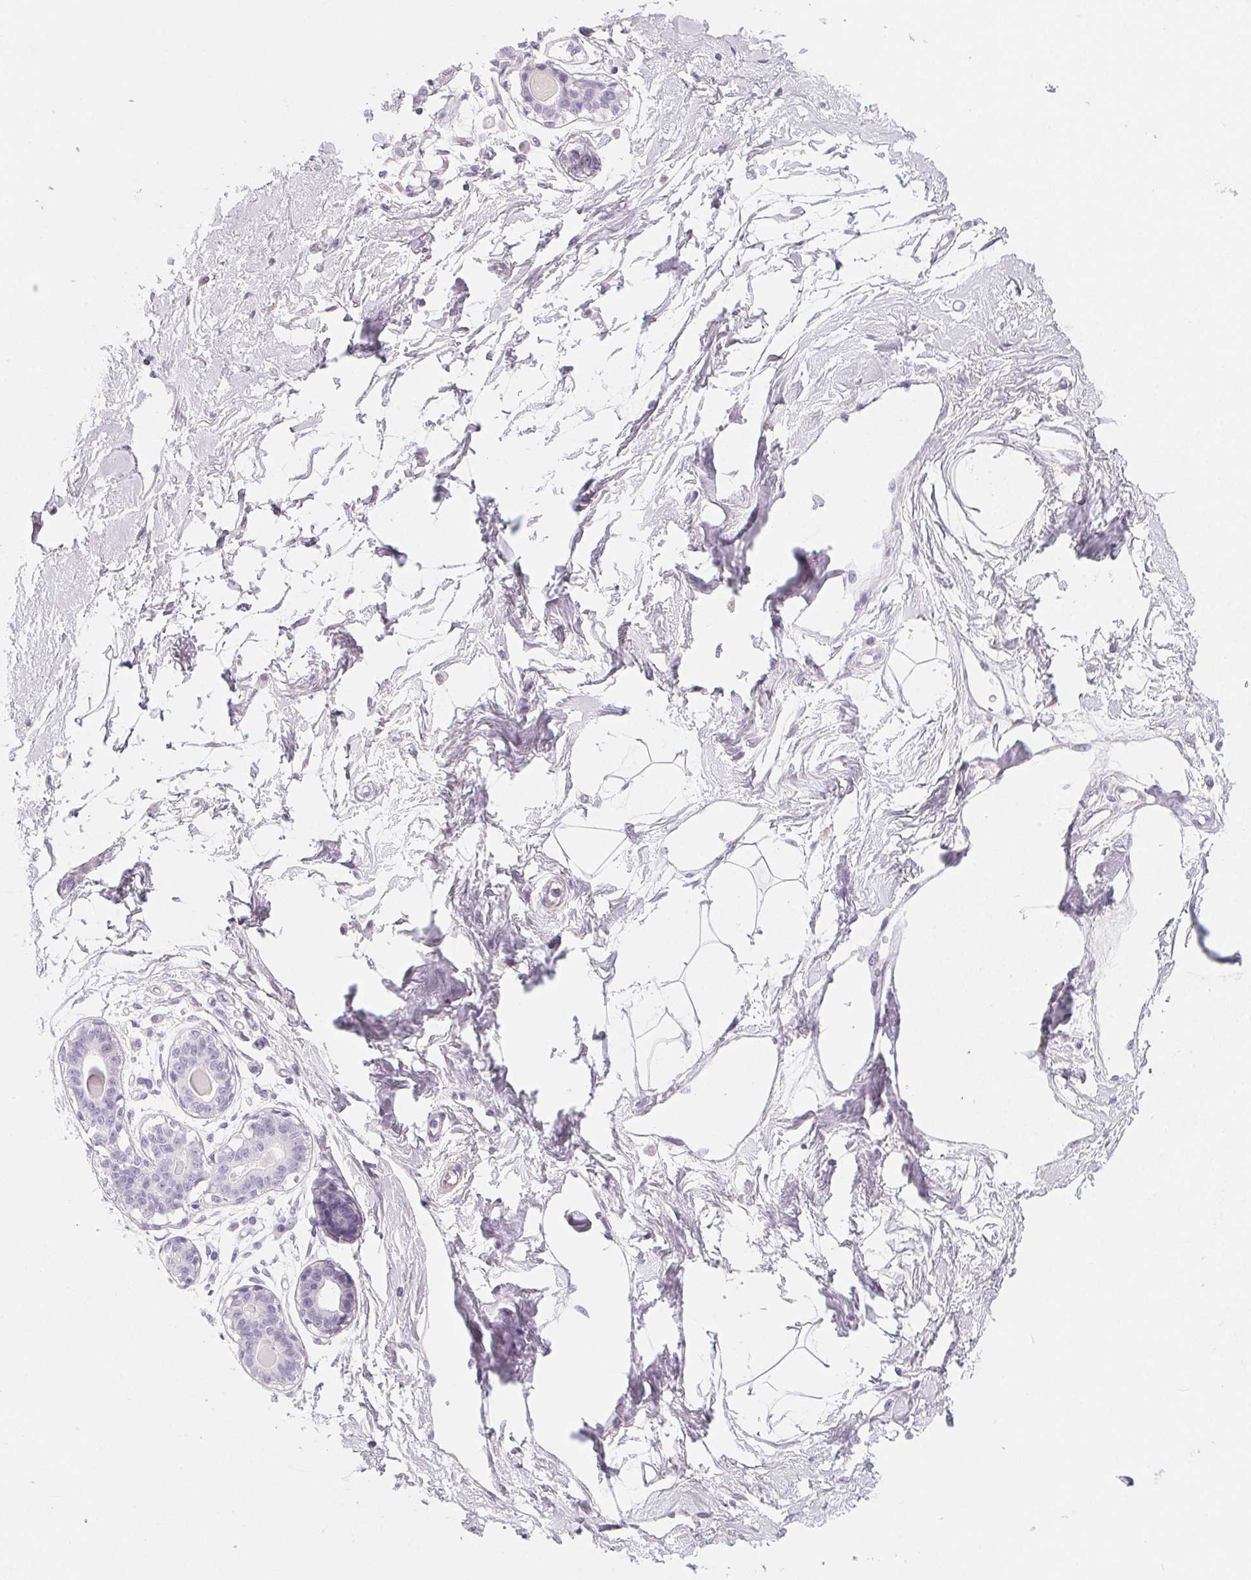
{"staining": {"intensity": "negative", "quantity": "none", "location": "none"}, "tissue": "breast", "cell_type": "Adipocytes", "image_type": "normal", "snomed": [{"axis": "morphology", "description": "Normal tissue, NOS"}, {"axis": "topography", "description": "Breast"}], "caption": "Immunohistochemistry (IHC) photomicrograph of unremarkable breast: breast stained with DAB demonstrates no significant protein positivity in adipocytes. (DAB (3,3'-diaminobenzidine) immunohistochemistry visualized using brightfield microscopy, high magnification).", "gene": "SH3GL2", "patient": {"sex": "female", "age": 45}}